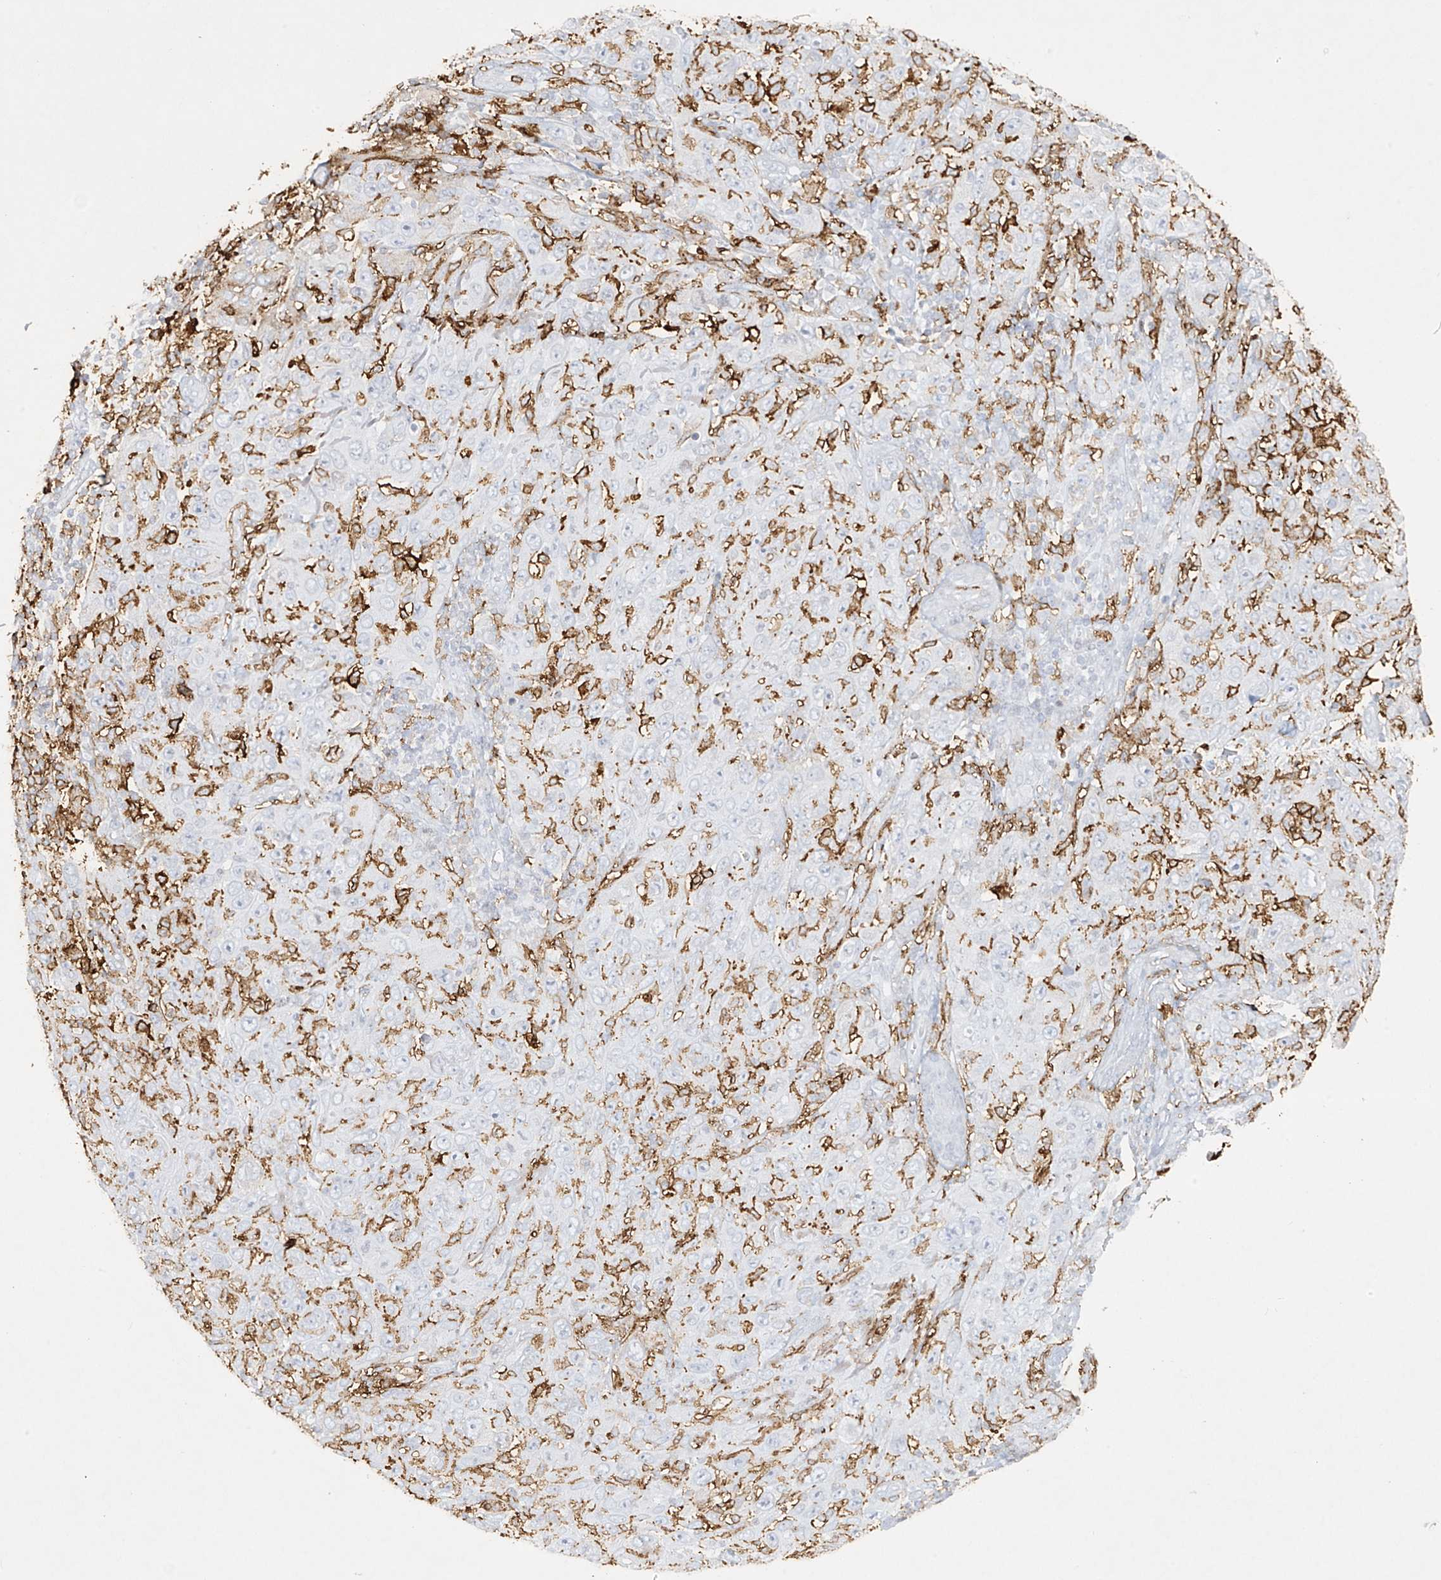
{"staining": {"intensity": "negative", "quantity": "none", "location": "none"}, "tissue": "skin cancer", "cell_type": "Tumor cells", "image_type": "cancer", "snomed": [{"axis": "morphology", "description": "Squamous cell carcinoma, NOS"}, {"axis": "topography", "description": "Skin"}], "caption": "The immunohistochemistry (IHC) histopathology image has no significant expression in tumor cells of skin cancer tissue.", "gene": "FCGR3A", "patient": {"sex": "female", "age": 88}}